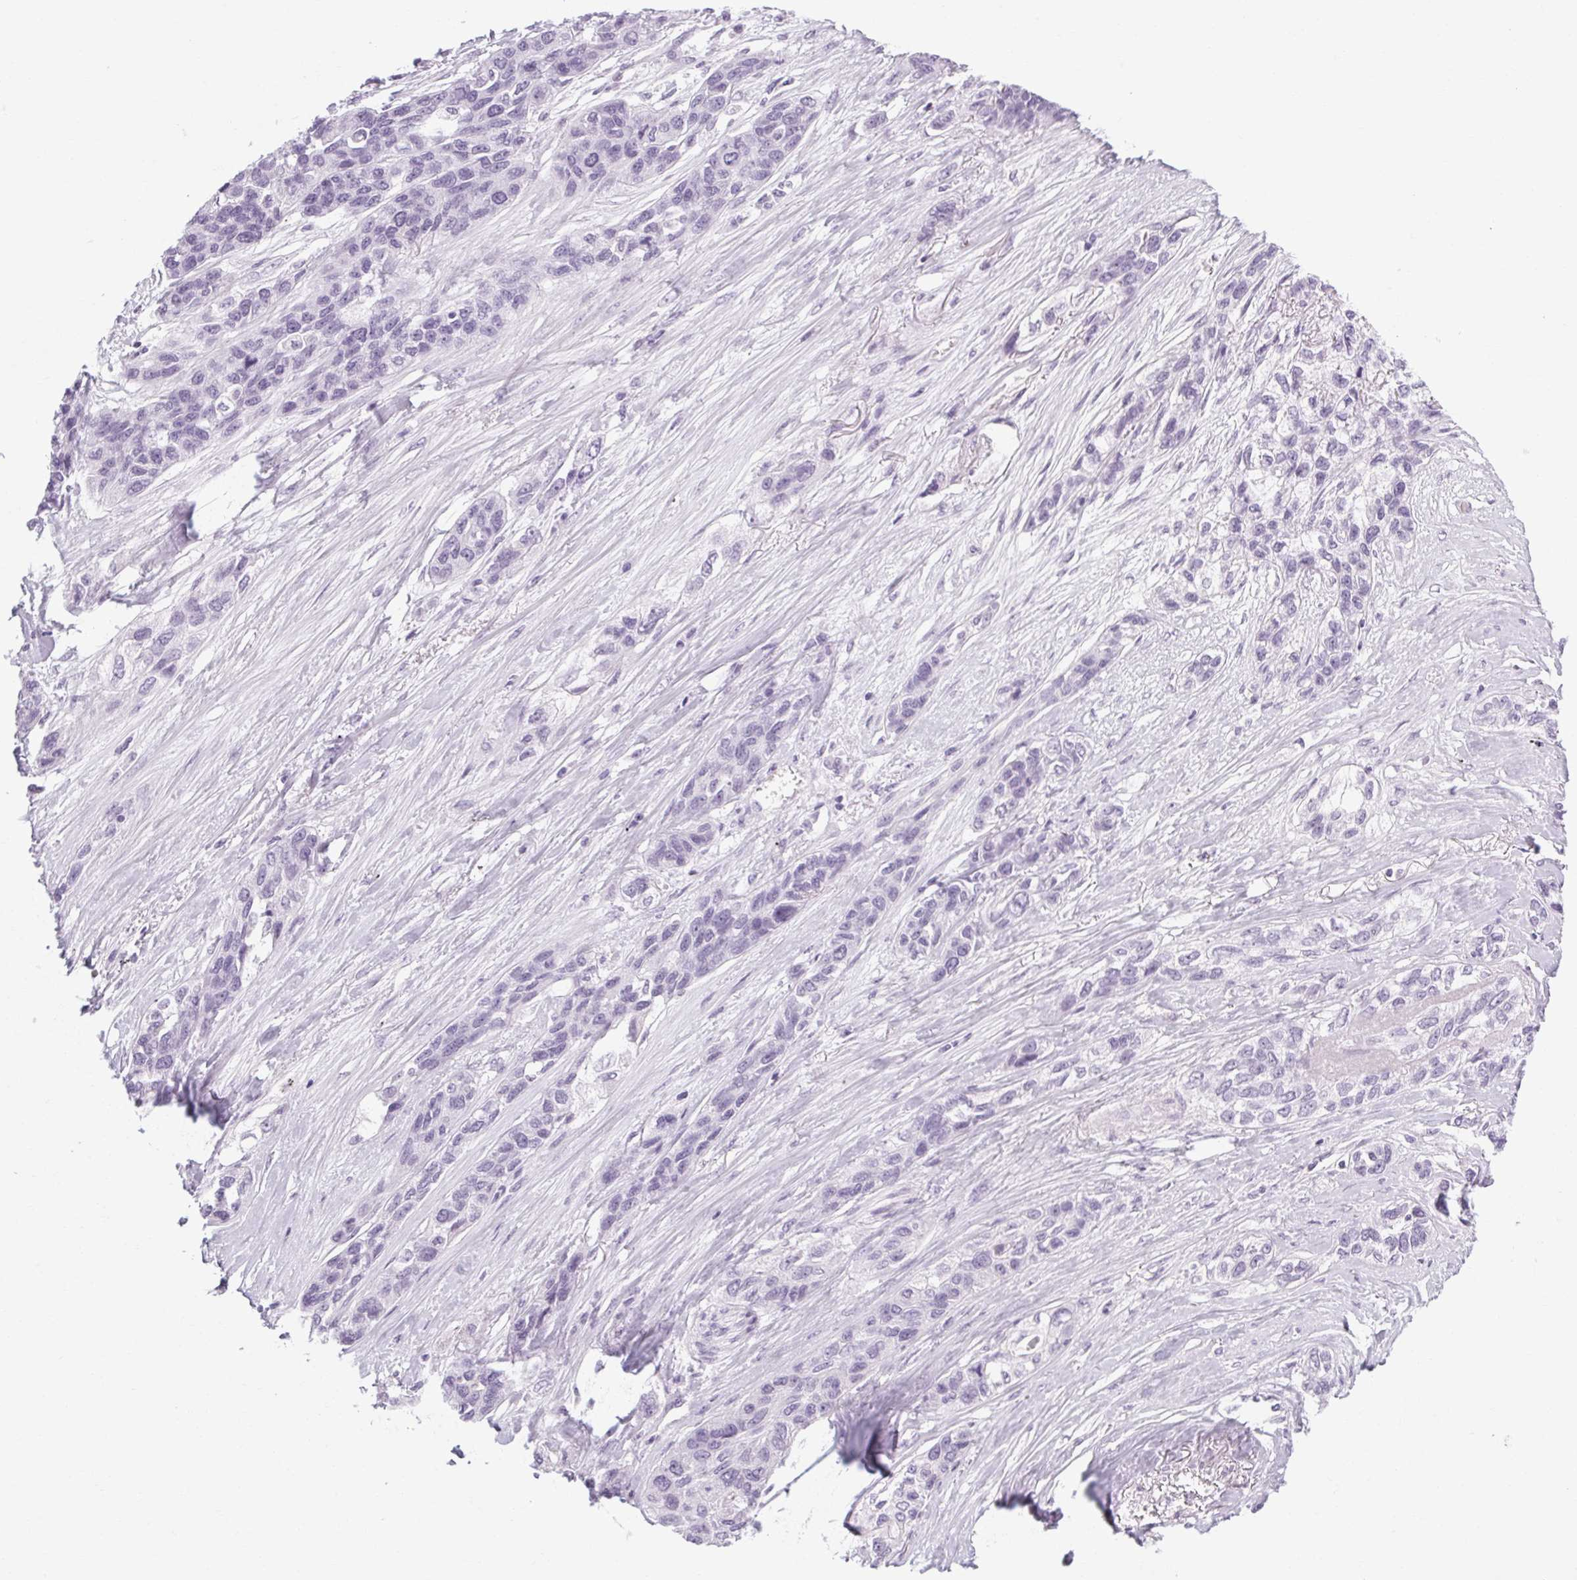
{"staining": {"intensity": "negative", "quantity": "none", "location": "none"}, "tissue": "lung cancer", "cell_type": "Tumor cells", "image_type": "cancer", "snomed": [{"axis": "morphology", "description": "Squamous cell carcinoma, NOS"}, {"axis": "topography", "description": "Lung"}], "caption": "Tumor cells show no significant protein expression in lung cancer (squamous cell carcinoma).", "gene": "POMC", "patient": {"sex": "female", "age": 70}}